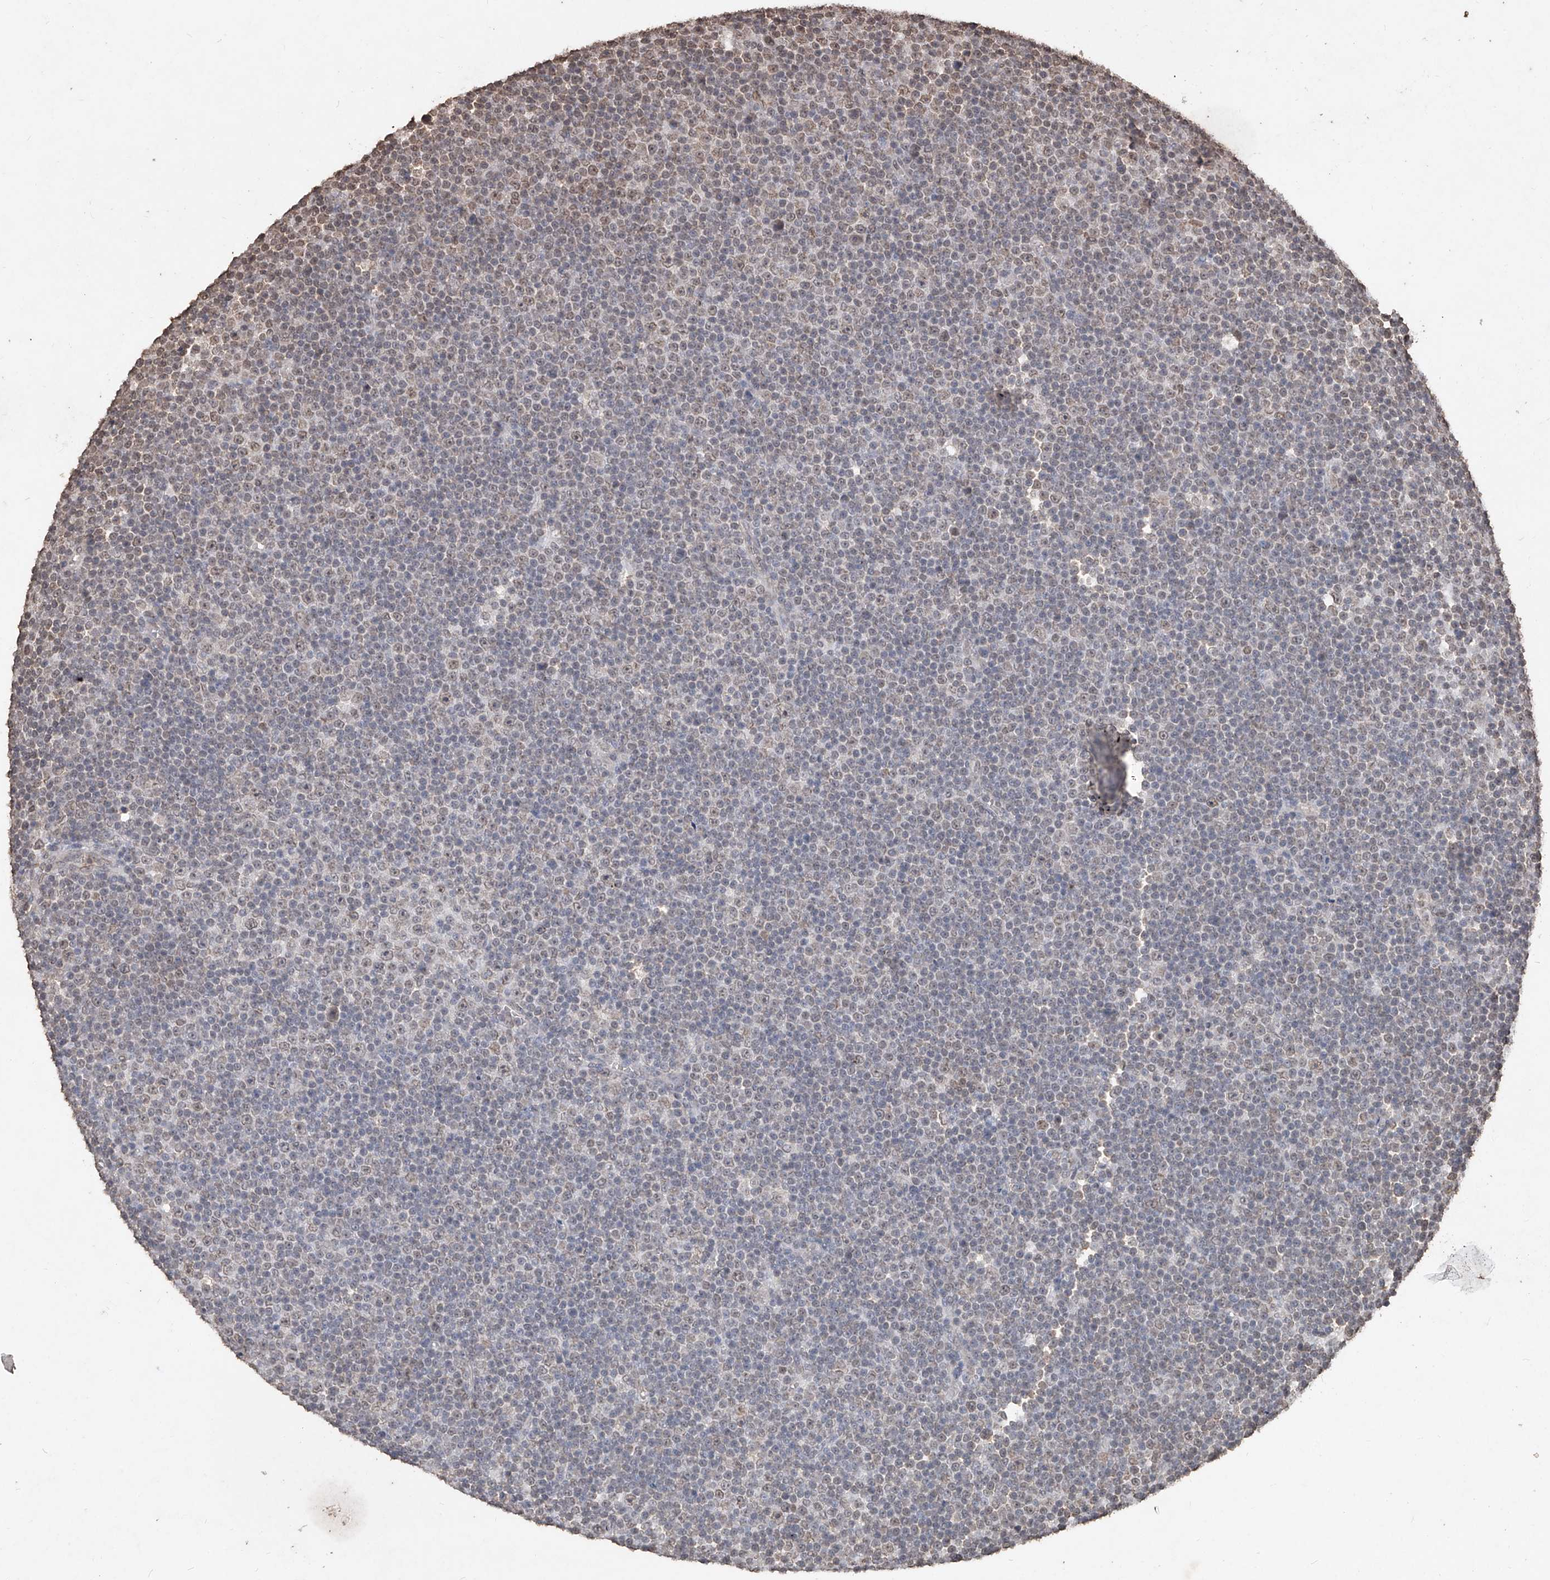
{"staining": {"intensity": "weak", "quantity": "<25%", "location": "nuclear"}, "tissue": "lymphoma", "cell_type": "Tumor cells", "image_type": "cancer", "snomed": [{"axis": "morphology", "description": "Malignant lymphoma, non-Hodgkin's type, Low grade"}, {"axis": "topography", "description": "Lymph node"}], "caption": "This is an immunohistochemistry micrograph of human malignant lymphoma, non-Hodgkin's type (low-grade). There is no expression in tumor cells.", "gene": "ELOVL1", "patient": {"sex": "female", "age": 67}}